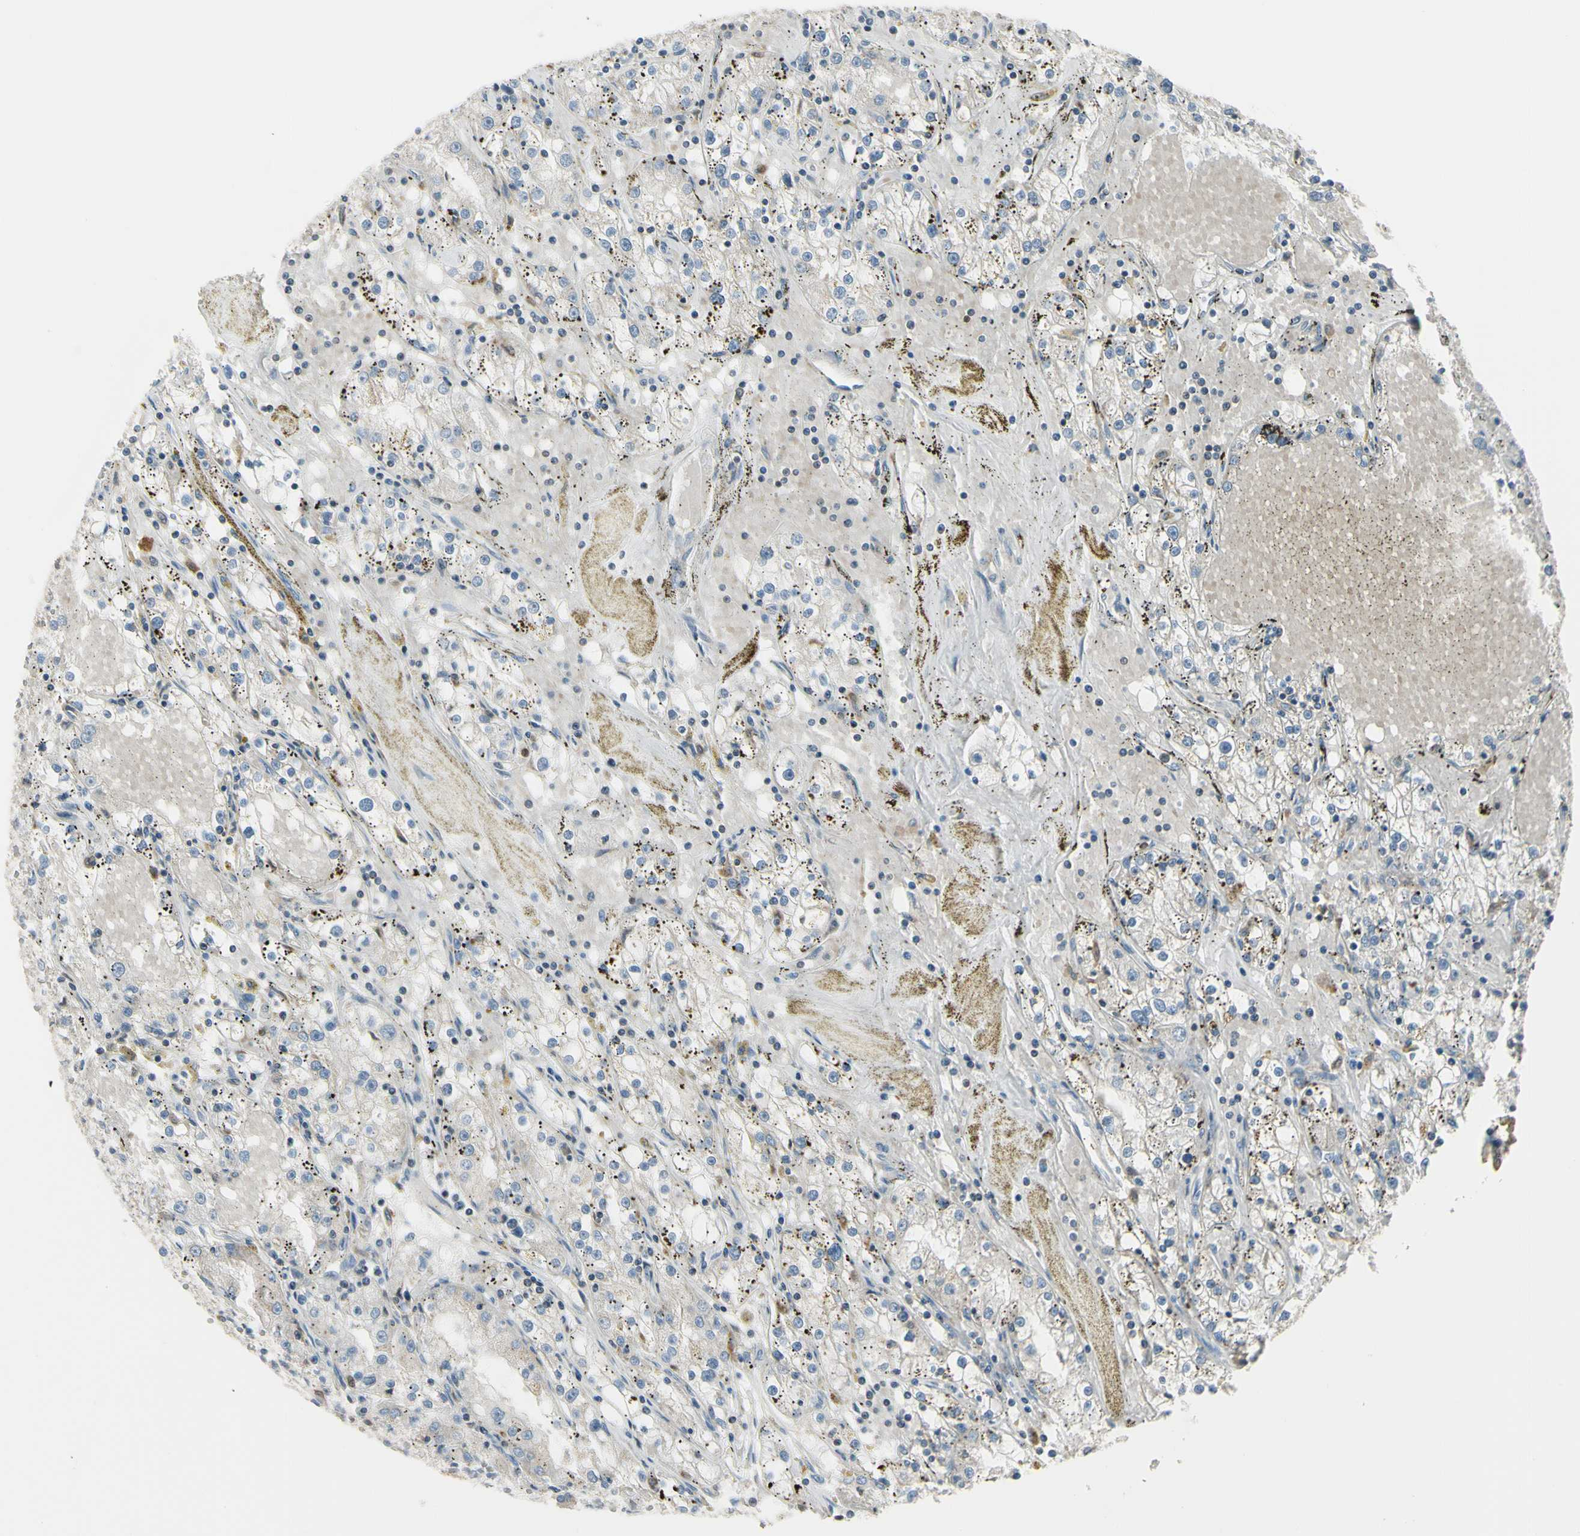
{"staining": {"intensity": "negative", "quantity": "none", "location": "none"}, "tissue": "renal cancer", "cell_type": "Tumor cells", "image_type": "cancer", "snomed": [{"axis": "morphology", "description": "Adenocarcinoma, NOS"}, {"axis": "topography", "description": "Kidney"}], "caption": "Micrograph shows no significant protein staining in tumor cells of renal adenocarcinoma. (DAB (3,3'-diaminobenzidine) IHC visualized using brightfield microscopy, high magnification).", "gene": "CYRIB", "patient": {"sex": "male", "age": 56}}